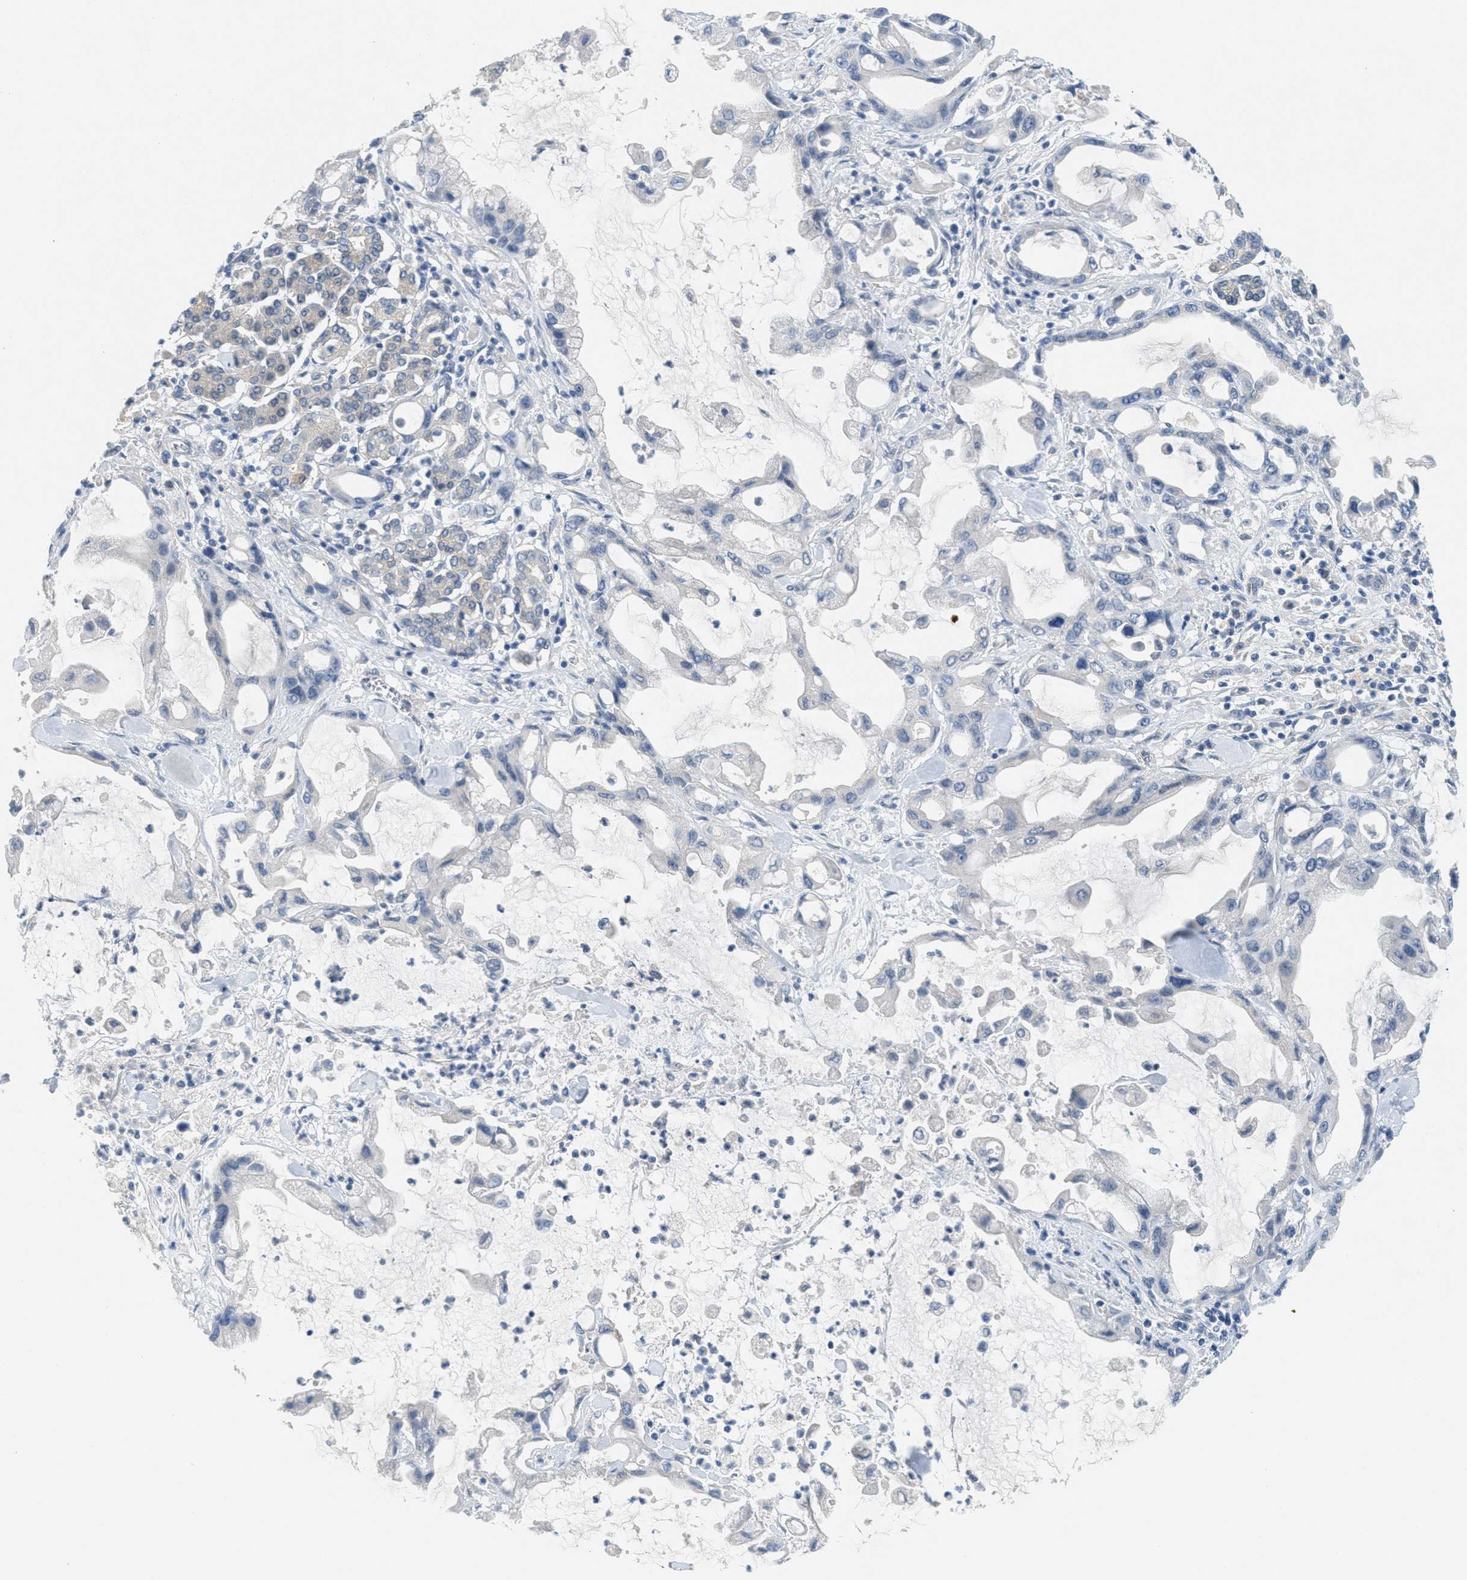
{"staining": {"intensity": "negative", "quantity": "none", "location": "none"}, "tissue": "pancreatic cancer", "cell_type": "Tumor cells", "image_type": "cancer", "snomed": [{"axis": "morphology", "description": "Adenocarcinoma, NOS"}, {"axis": "topography", "description": "Pancreas"}], "caption": "Protein analysis of pancreatic adenocarcinoma reveals no significant expression in tumor cells.", "gene": "ZFYVE9", "patient": {"sex": "female", "age": 57}}